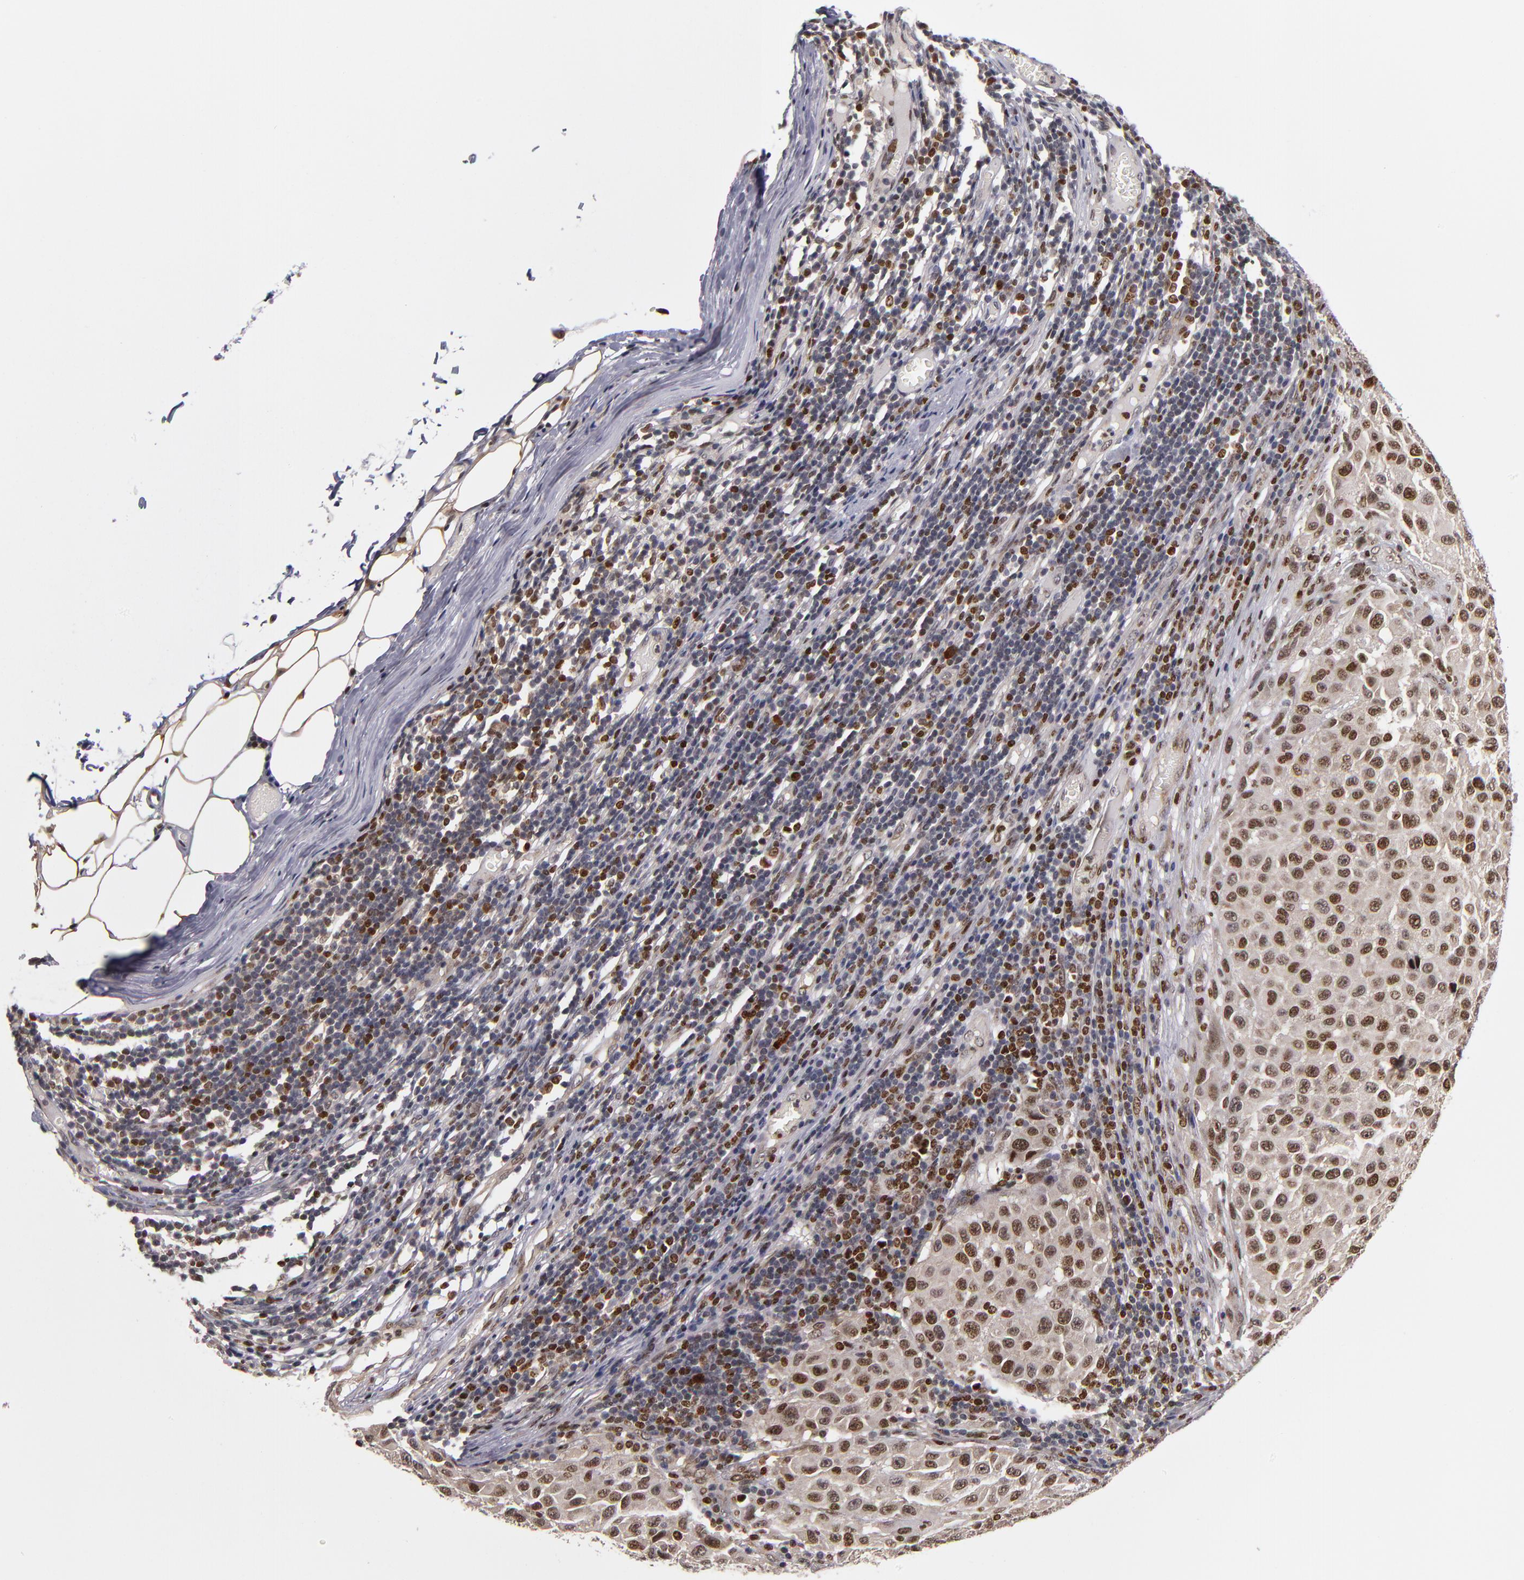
{"staining": {"intensity": "strong", "quantity": ">75%", "location": "cytoplasmic/membranous,nuclear"}, "tissue": "melanoma", "cell_type": "Tumor cells", "image_type": "cancer", "snomed": [{"axis": "morphology", "description": "Malignant melanoma, Metastatic site"}, {"axis": "topography", "description": "Lymph node"}], "caption": "This photomicrograph displays malignant melanoma (metastatic site) stained with immunohistochemistry to label a protein in brown. The cytoplasmic/membranous and nuclear of tumor cells show strong positivity for the protein. Nuclei are counter-stained blue.", "gene": "KDM6A", "patient": {"sex": "male", "age": 61}}